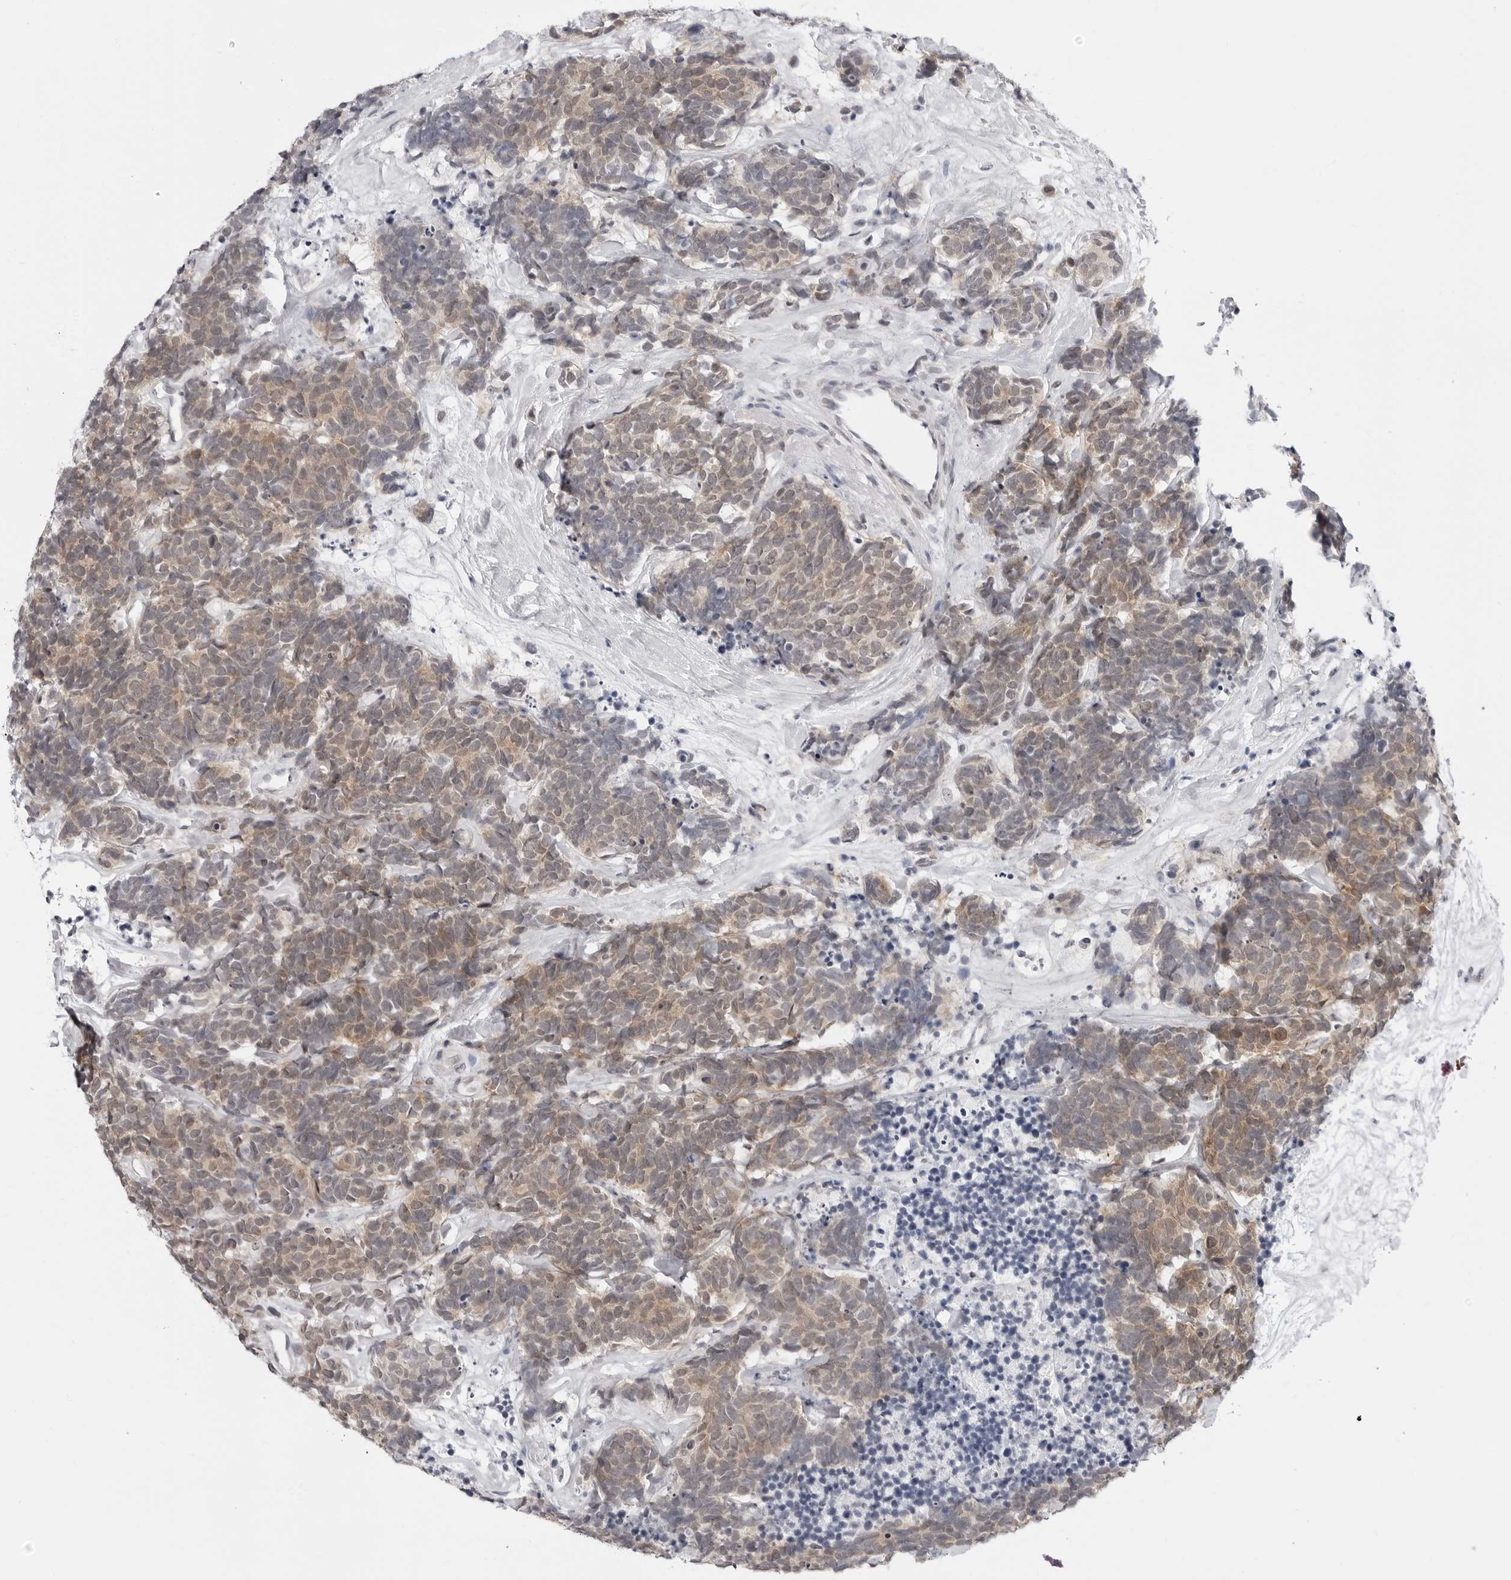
{"staining": {"intensity": "weak", "quantity": "25%-75%", "location": "cytoplasmic/membranous"}, "tissue": "carcinoid", "cell_type": "Tumor cells", "image_type": "cancer", "snomed": [{"axis": "morphology", "description": "Carcinoma, NOS"}, {"axis": "morphology", "description": "Carcinoid, malignant, NOS"}, {"axis": "topography", "description": "Urinary bladder"}], "caption": "This image reveals immunohistochemistry (IHC) staining of carcinoid, with low weak cytoplasmic/membranous staining in about 25%-75% of tumor cells.", "gene": "PPP2R5C", "patient": {"sex": "male", "age": 57}}